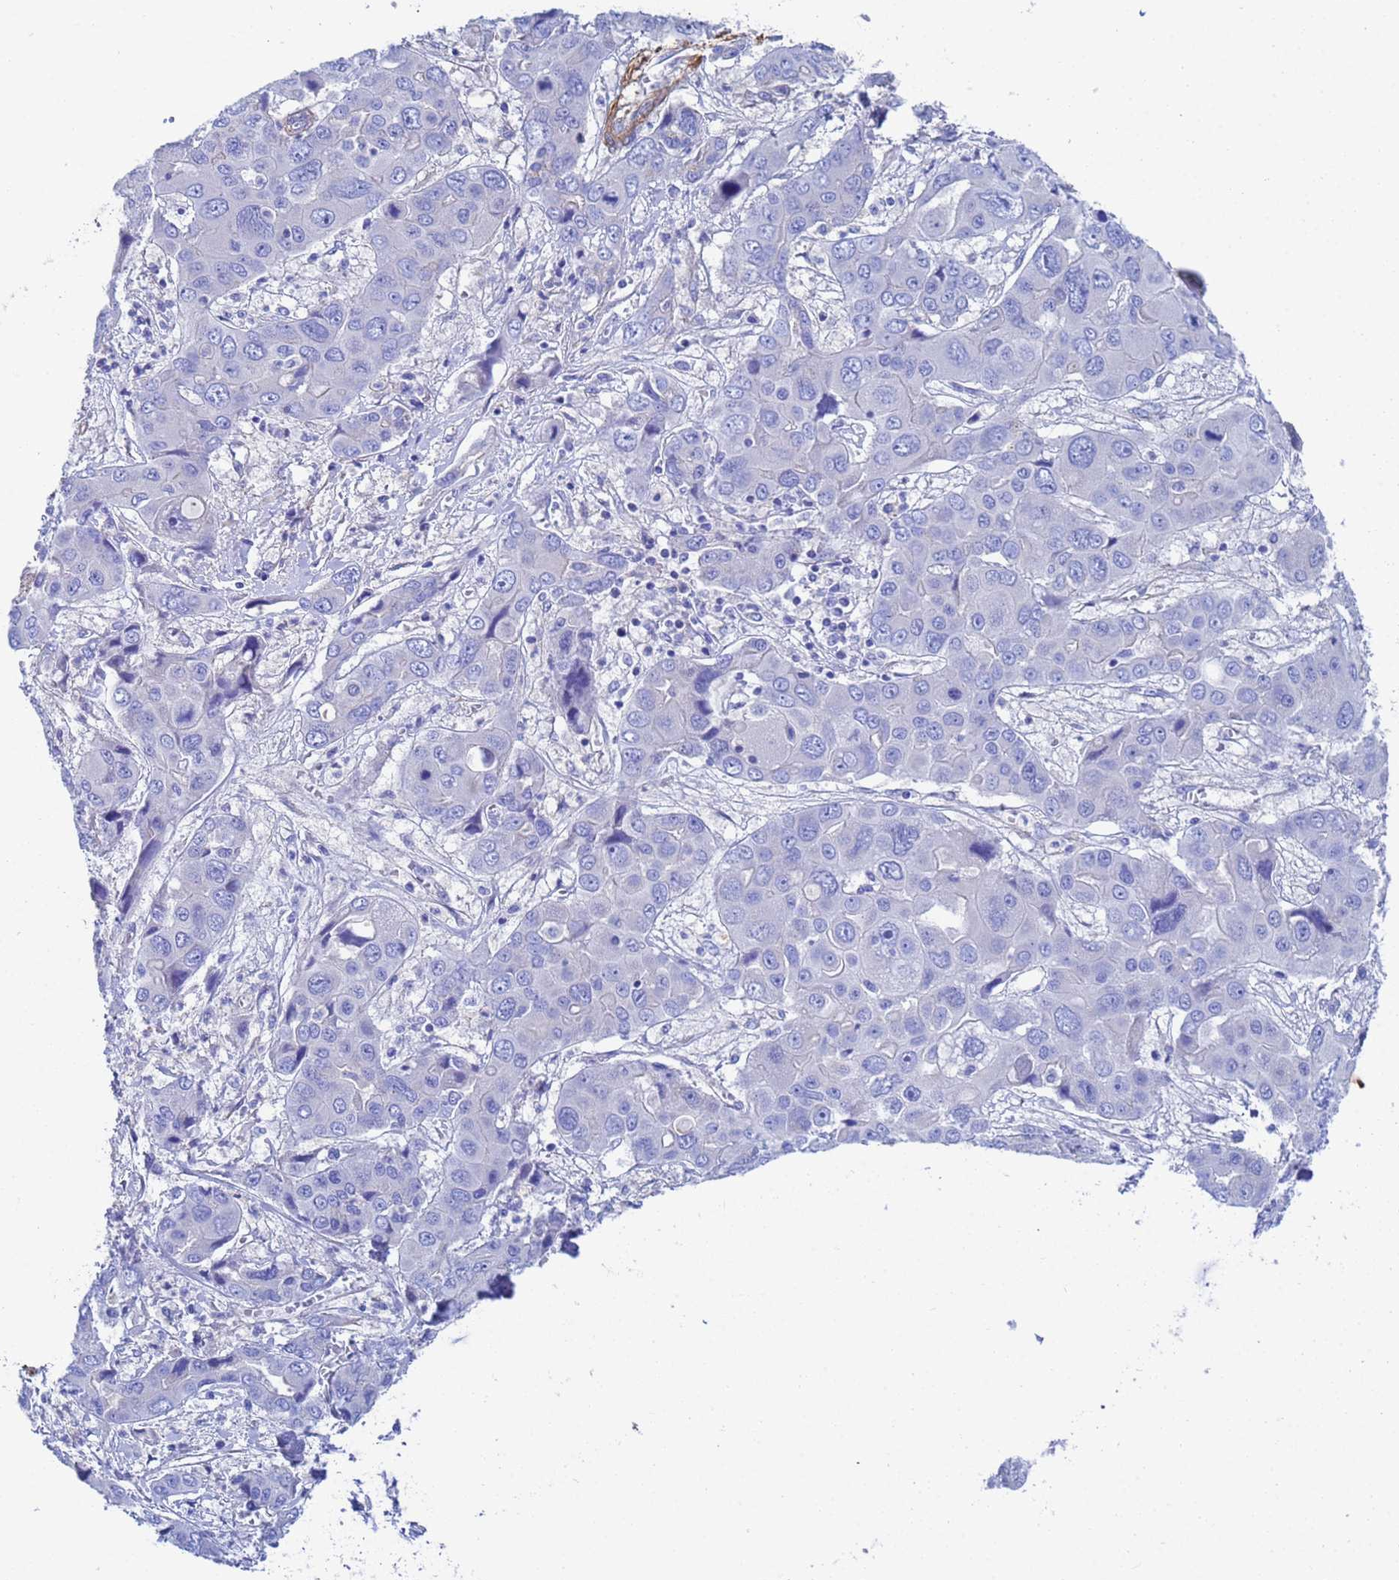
{"staining": {"intensity": "negative", "quantity": "none", "location": "none"}, "tissue": "liver cancer", "cell_type": "Tumor cells", "image_type": "cancer", "snomed": [{"axis": "morphology", "description": "Cholangiocarcinoma"}, {"axis": "topography", "description": "Liver"}], "caption": "Protein analysis of liver cancer (cholangiocarcinoma) exhibits no significant expression in tumor cells. The staining is performed using DAB brown chromogen with nuclei counter-stained in using hematoxylin.", "gene": "CST4", "patient": {"sex": "male", "age": 67}}